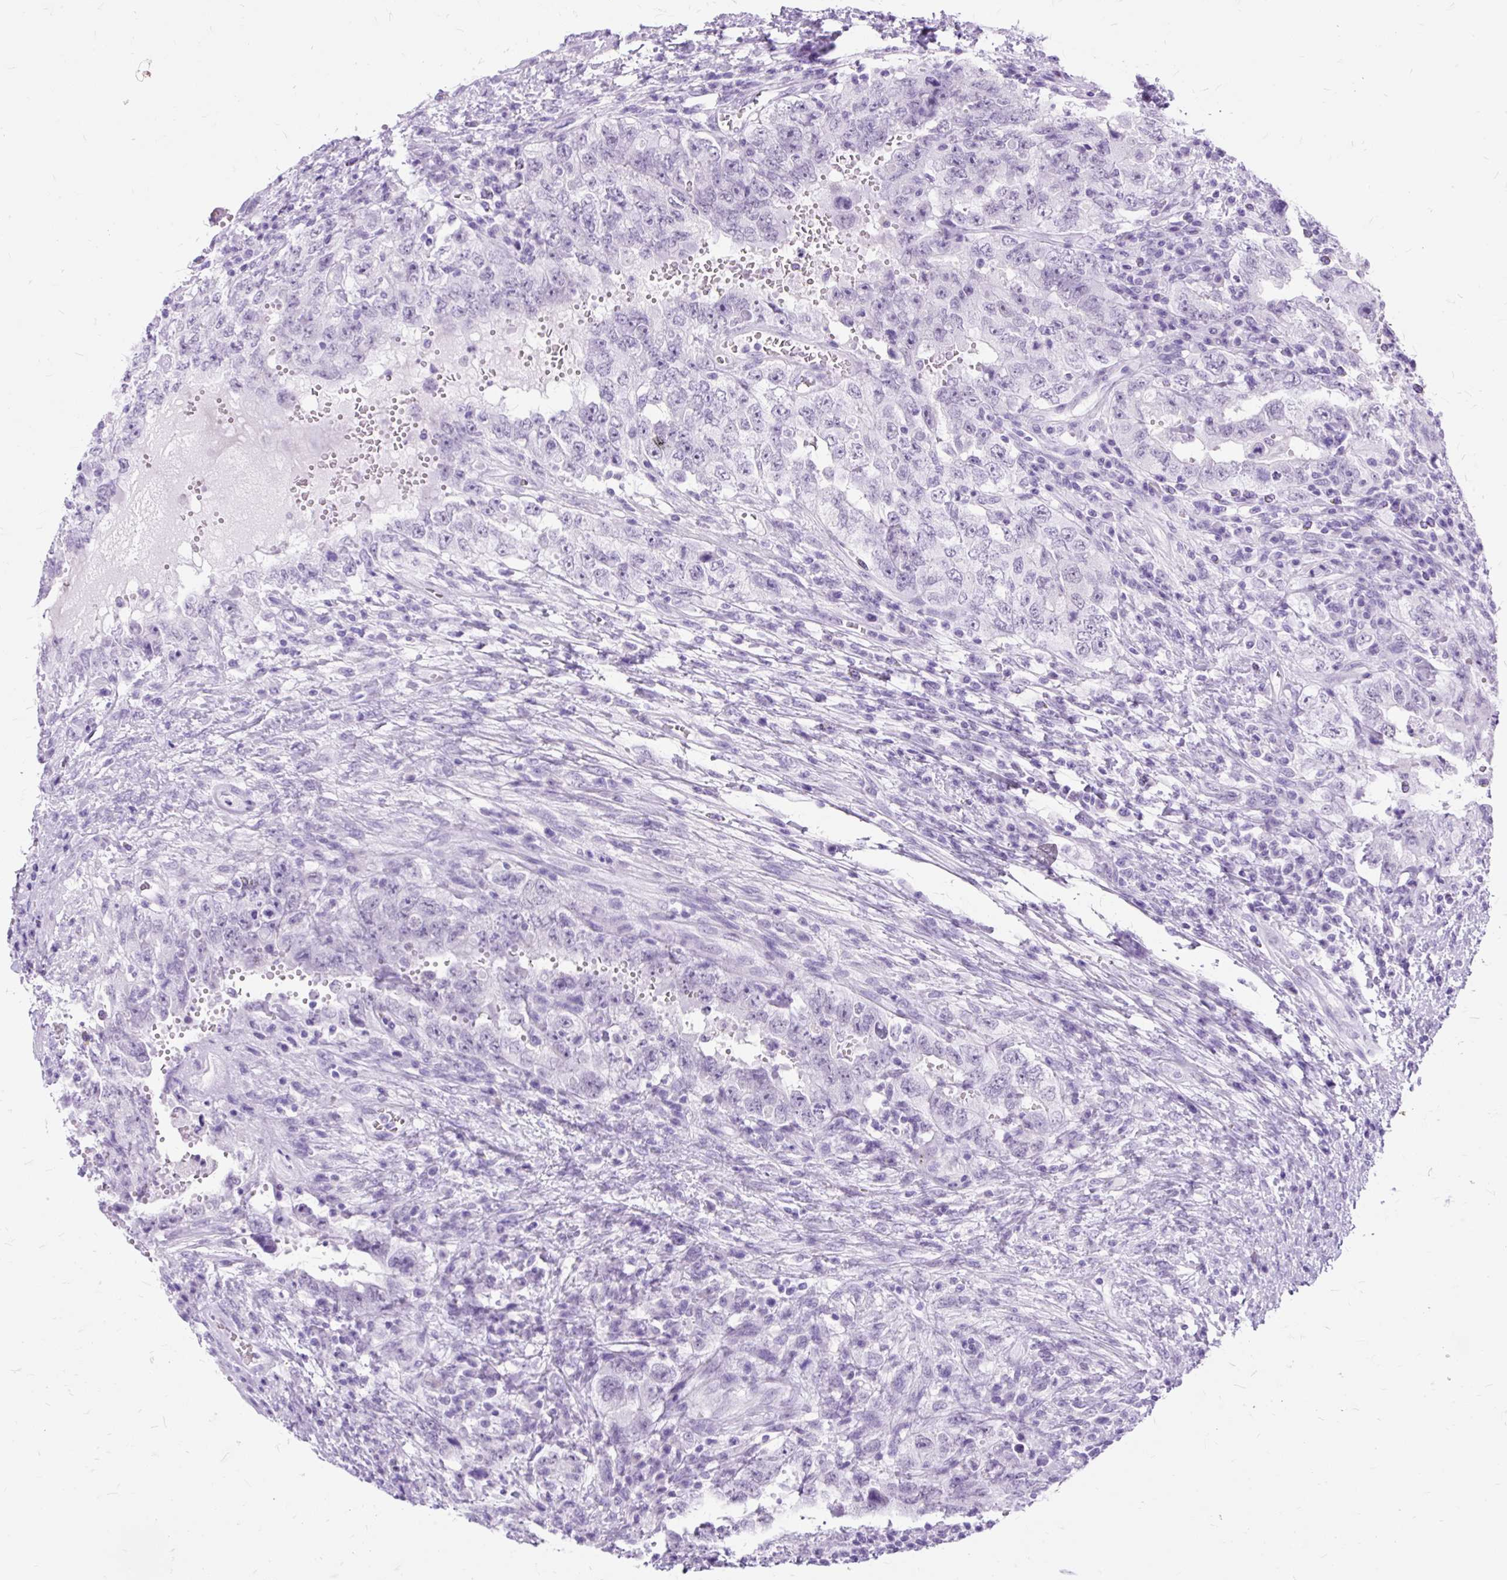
{"staining": {"intensity": "negative", "quantity": "none", "location": "none"}, "tissue": "testis cancer", "cell_type": "Tumor cells", "image_type": "cancer", "snomed": [{"axis": "morphology", "description": "Carcinoma, Embryonal, NOS"}, {"axis": "topography", "description": "Testis"}], "caption": "This is an IHC image of human testis embryonal carcinoma. There is no expression in tumor cells.", "gene": "SCGB1A1", "patient": {"sex": "male", "age": 26}}